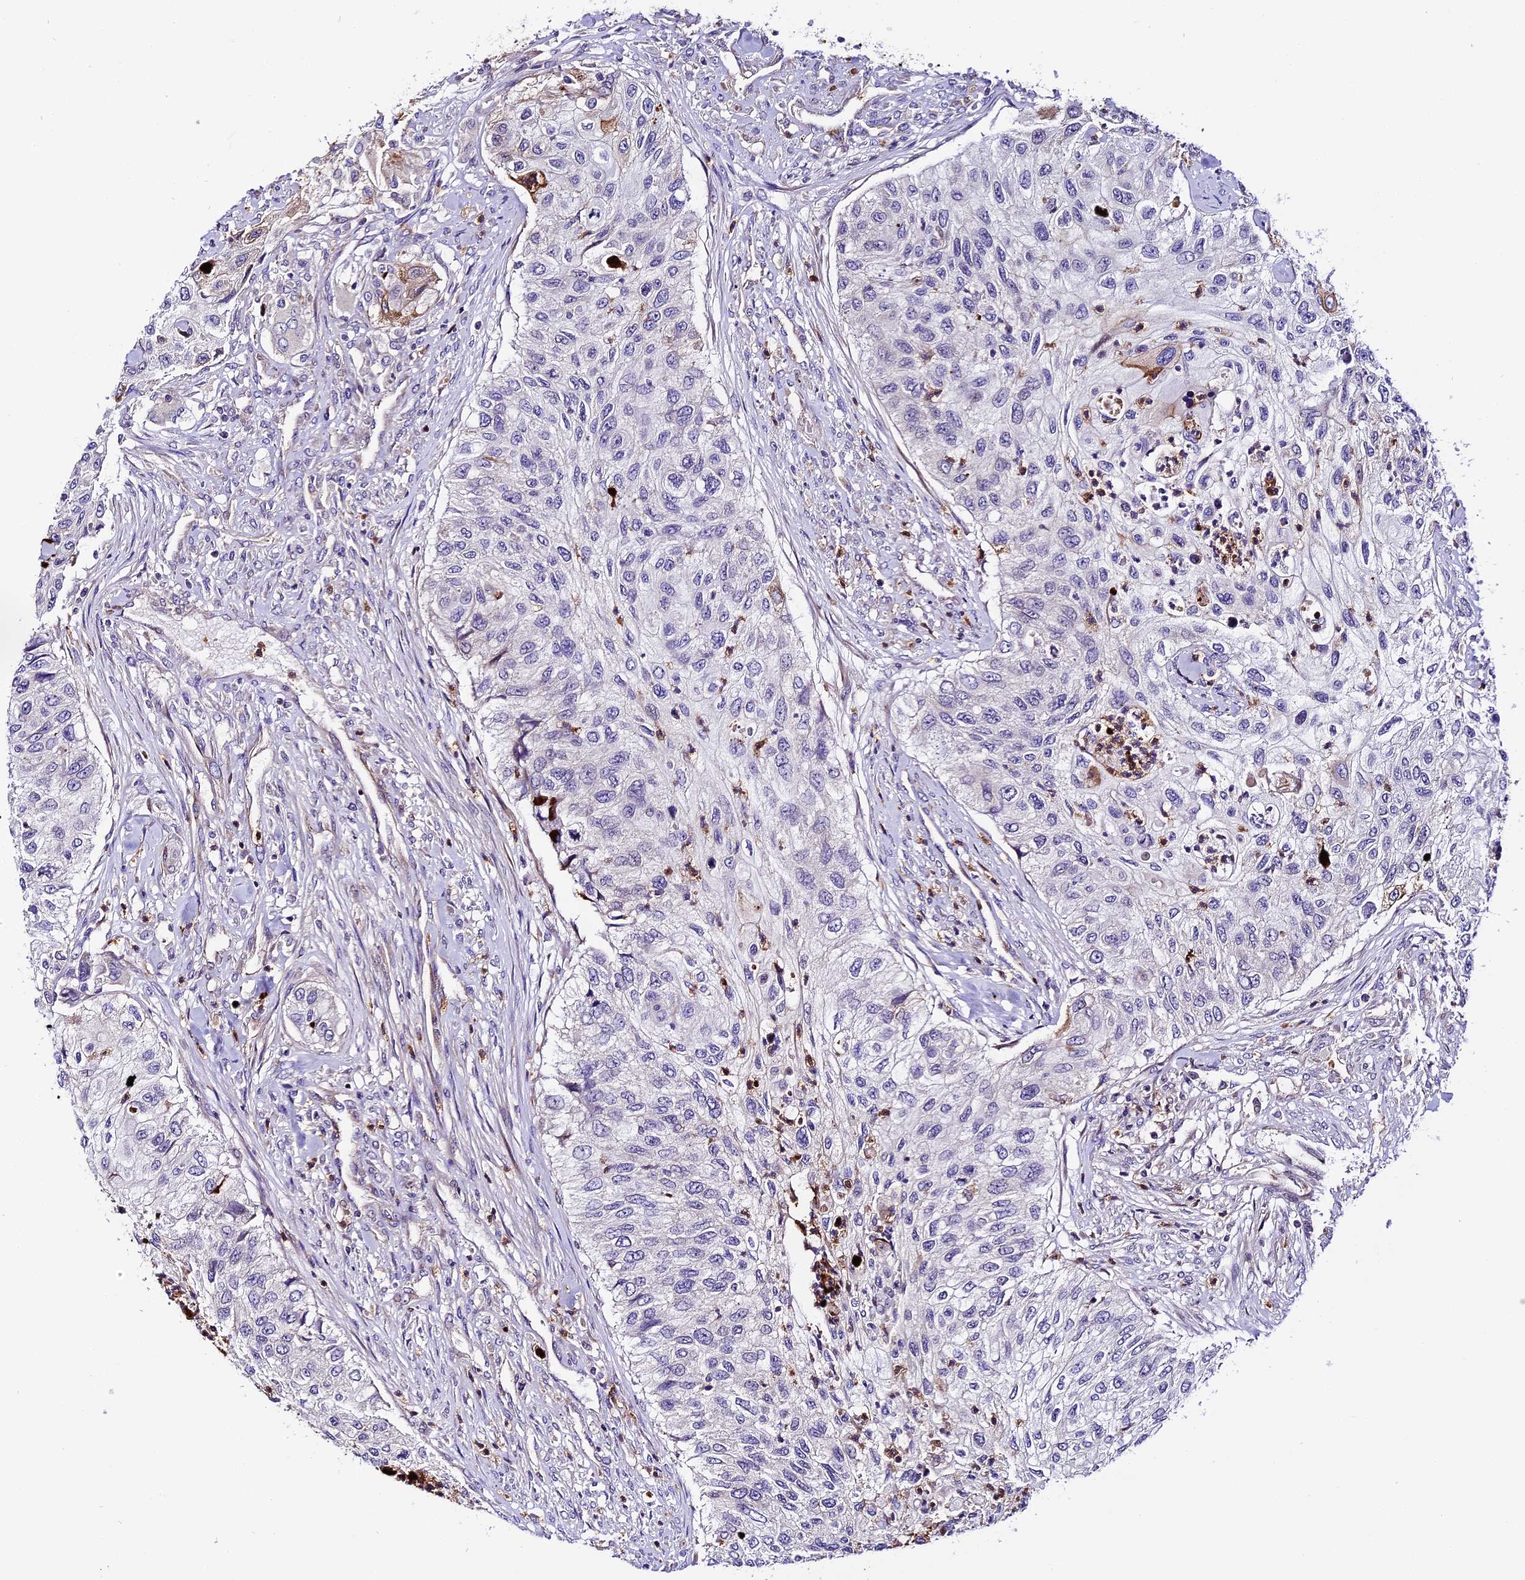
{"staining": {"intensity": "negative", "quantity": "none", "location": "none"}, "tissue": "urothelial cancer", "cell_type": "Tumor cells", "image_type": "cancer", "snomed": [{"axis": "morphology", "description": "Urothelial carcinoma, High grade"}, {"axis": "topography", "description": "Urinary bladder"}], "caption": "Tumor cells are negative for protein expression in human high-grade urothelial carcinoma. (Brightfield microscopy of DAB immunohistochemistry (IHC) at high magnification).", "gene": "MAP3K7CL", "patient": {"sex": "female", "age": 60}}